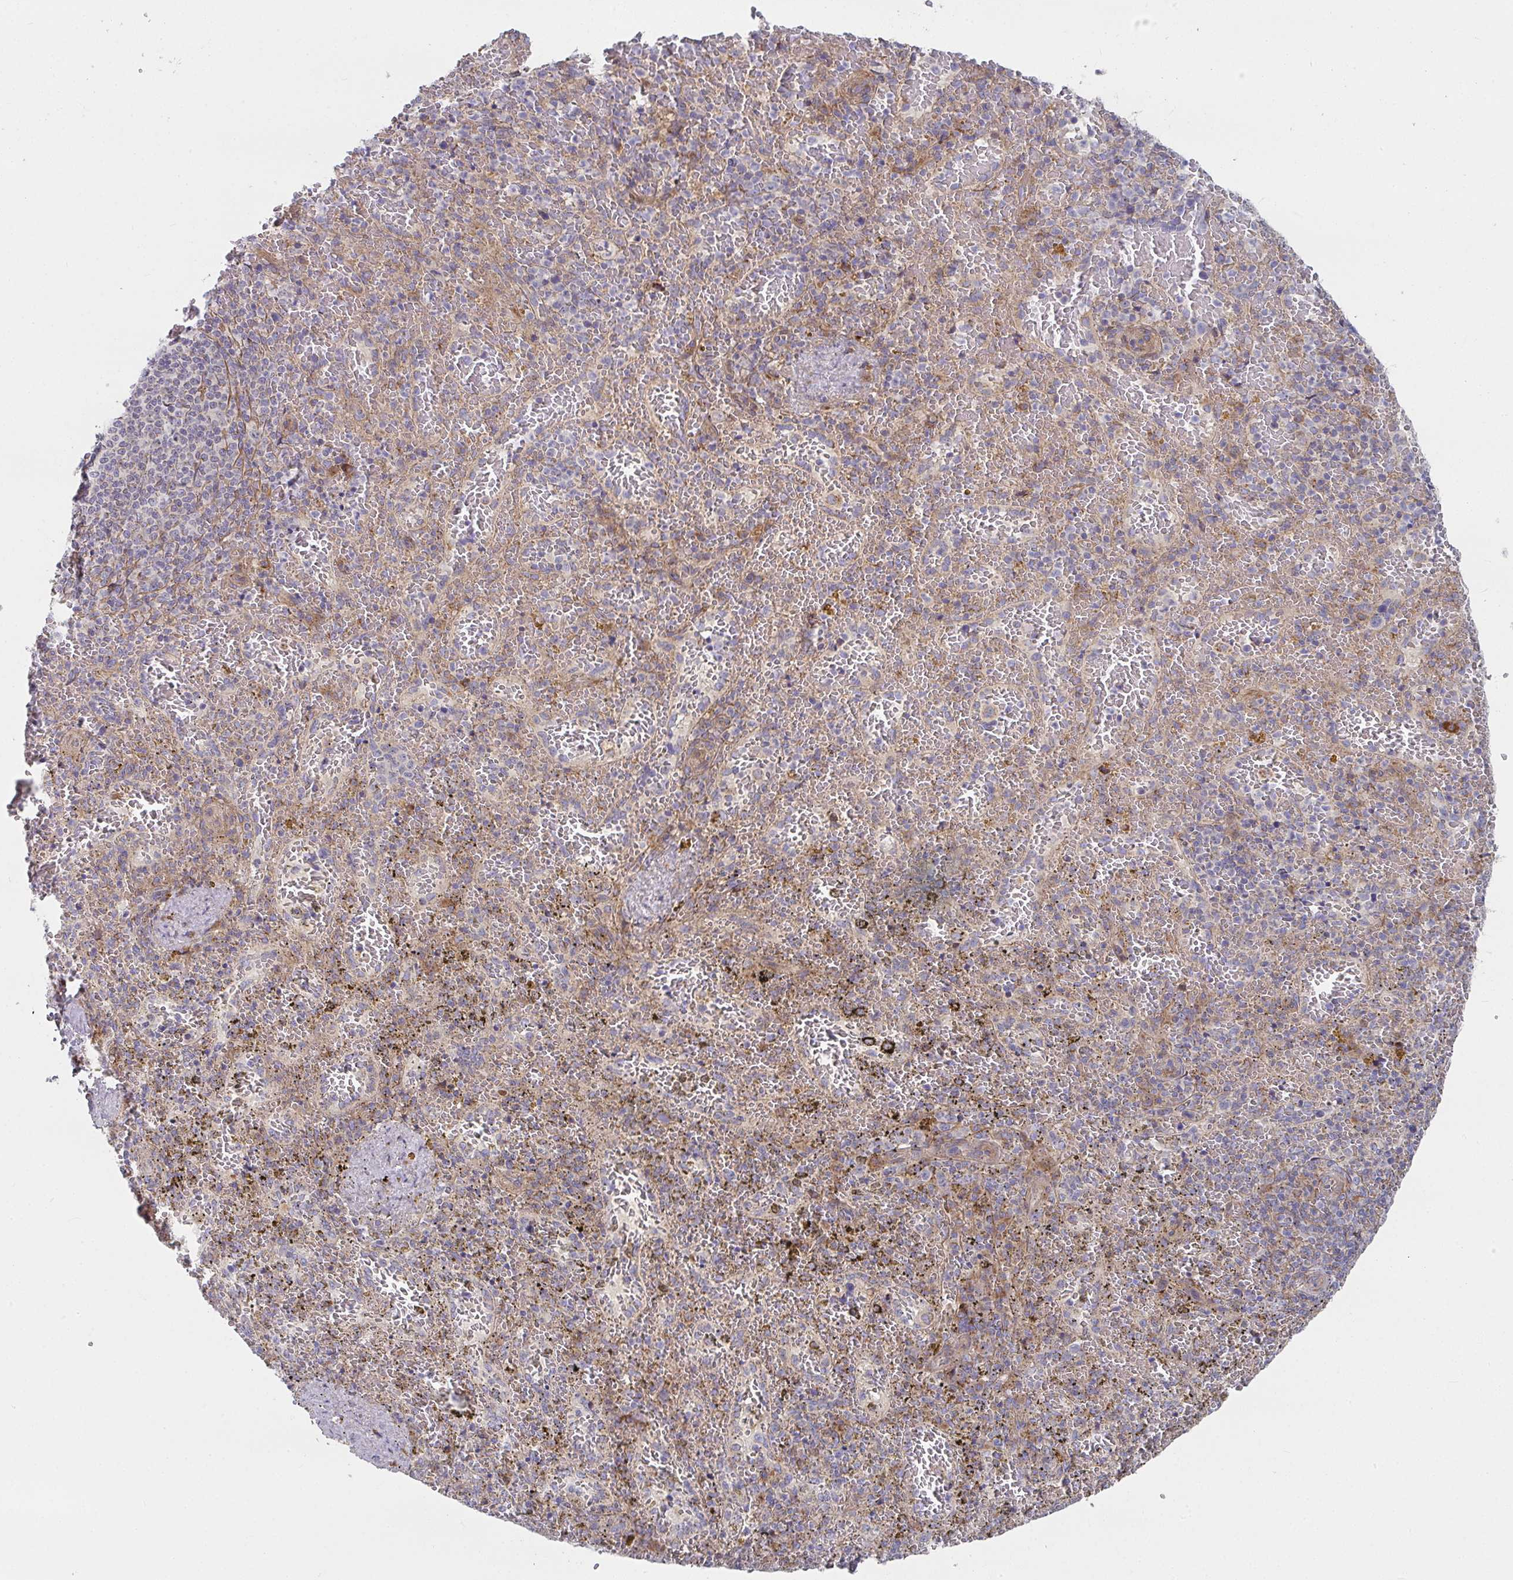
{"staining": {"intensity": "moderate", "quantity": "<25%", "location": "cytoplasmic/membranous"}, "tissue": "spleen", "cell_type": "Cells in red pulp", "image_type": "normal", "snomed": [{"axis": "morphology", "description": "Normal tissue, NOS"}, {"axis": "topography", "description": "Spleen"}], "caption": "A brown stain shows moderate cytoplasmic/membranous staining of a protein in cells in red pulp of unremarkable spleen. (DAB IHC with brightfield microscopy, high magnification).", "gene": "RHEBL1", "patient": {"sex": "female", "age": 50}}